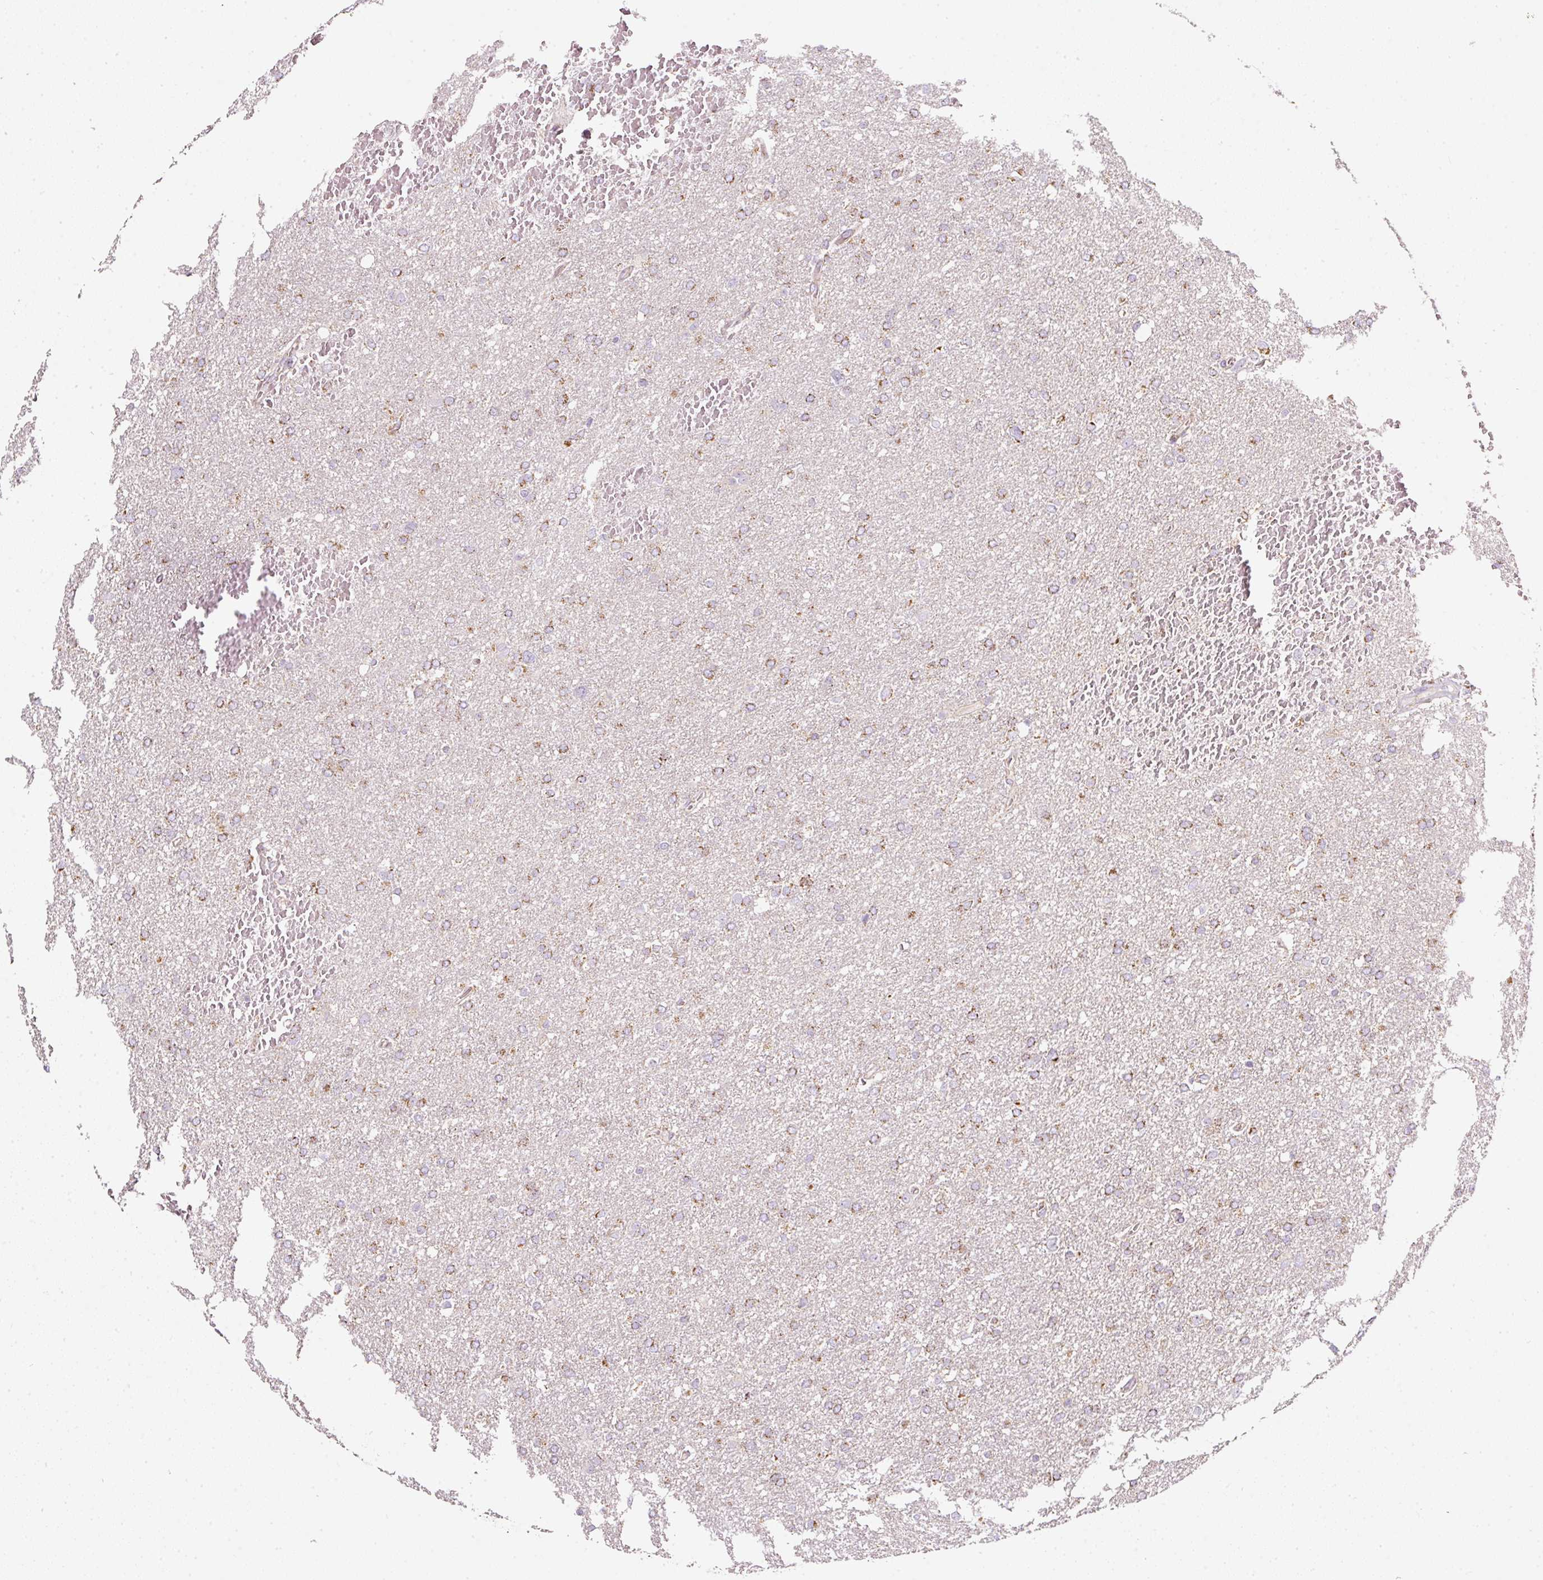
{"staining": {"intensity": "moderate", "quantity": ">75%", "location": "cytoplasmic/membranous"}, "tissue": "glioma", "cell_type": "Tumor cells", "image_type": "cancer", "snomed": [{"axis": "morphology", "description": "Glioma, malignant, High grade"}, {"axis": "topography", "description": "Cerebral cortex"}], "caption": "Human glioma stained with a brown dye displays moderate cytoplasmic/membranous positive positivity in about >75% of tumor cells.", "gene": "SDHA", "patient": {"sex": "female", "age": 36}}